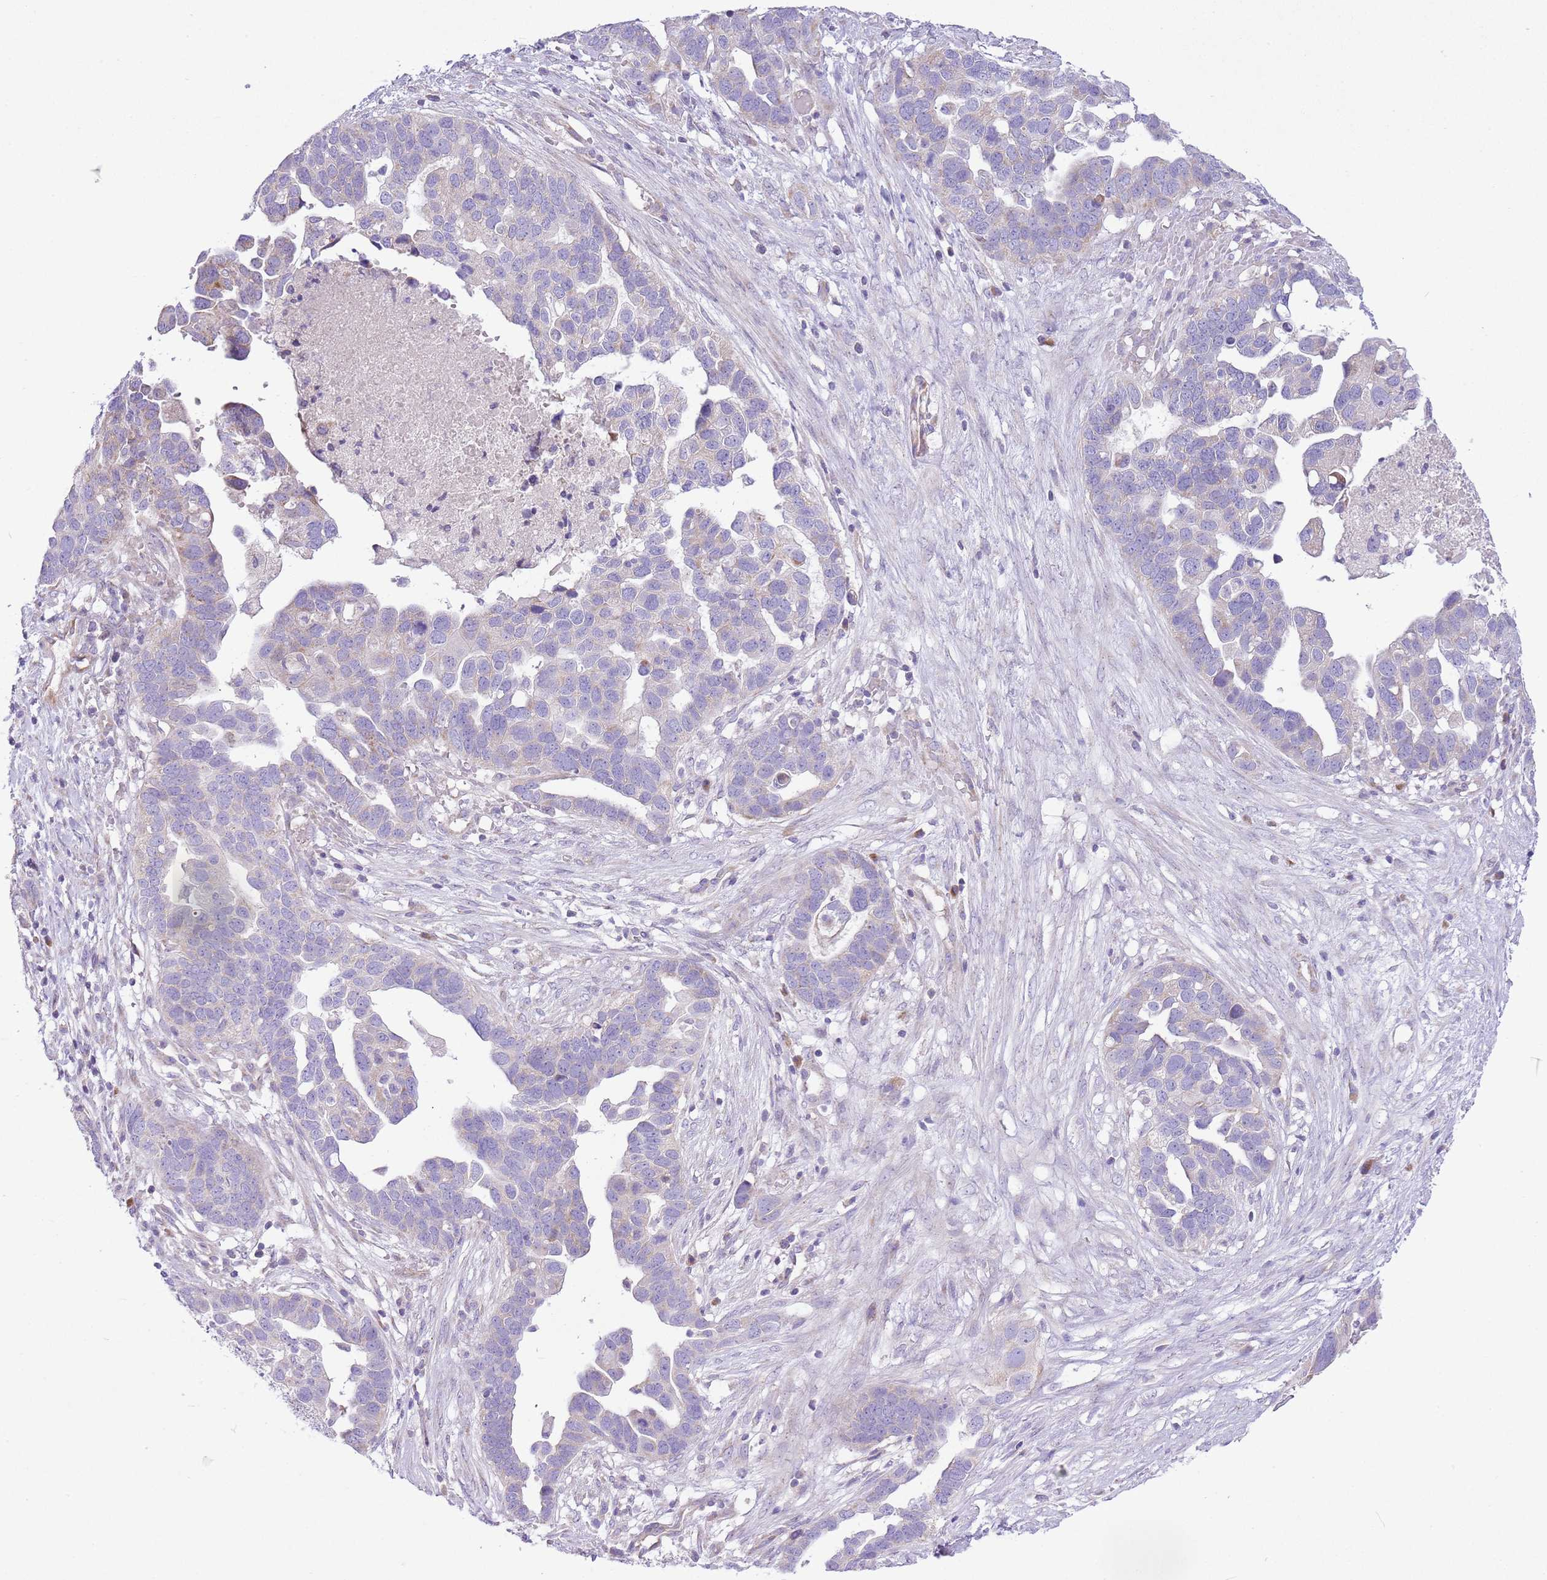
{"staining": {"intensity": "negative", "quantity": "none", "location": "none"}, "tissue": "ovarian cancer", "cell_type": "Tumor cells", "image_type": "cancer", "snomed": [{"axis": "morphology", "description": "Cystadenocarcinoma, serous, NOS"}, {"axis": "topography", "description": "Ovary"}], "caption": "A micrograph of serous cystadenocarcinoma (ovarian) stained for a protein displays no brown staining in tumor cells. (Brightfield microscopy of DAB immunohistochemistry at high magnification).", "gene": "OAZ2", "patient": {"sex": "female", "age": 54}}